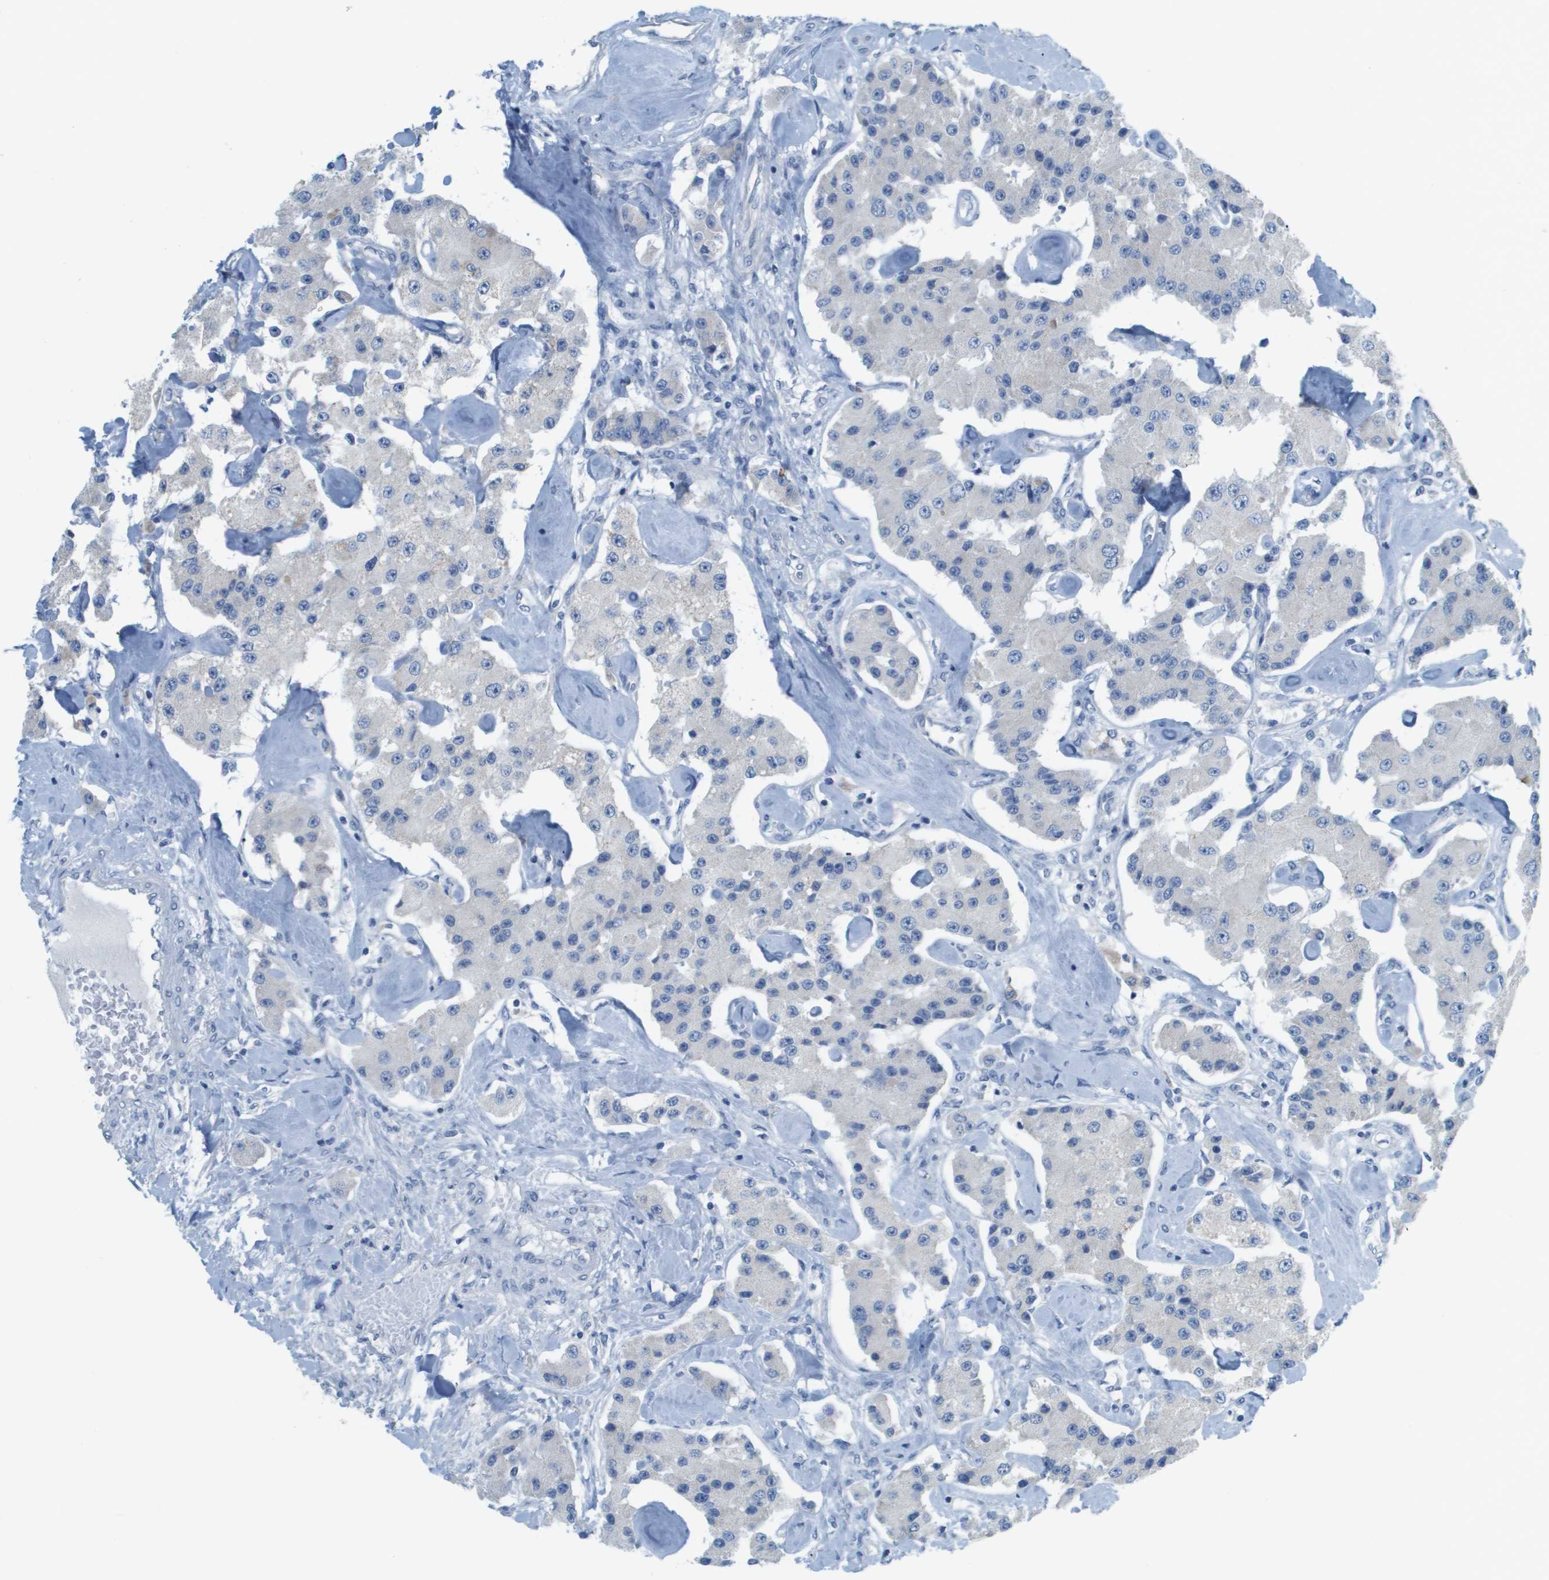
{"staining": {"intensity": "negative", "quantity": "none", "location": "none"}, "tissue": "carcinoid", "cell_type": "Tumor cells", "image_type": "cancer", "snomed": [{"axis": "morphology", "description": "Carcinoid, malignant, NOS"}, {"axis": "topography", "description": "Pancreas"}], "caption": "Immunohistochemical staining of human carcinoid shows no significant staining in tumor cells.", "gene": "PTGDR2", "patient": {"sex": "male", "age": 41}}